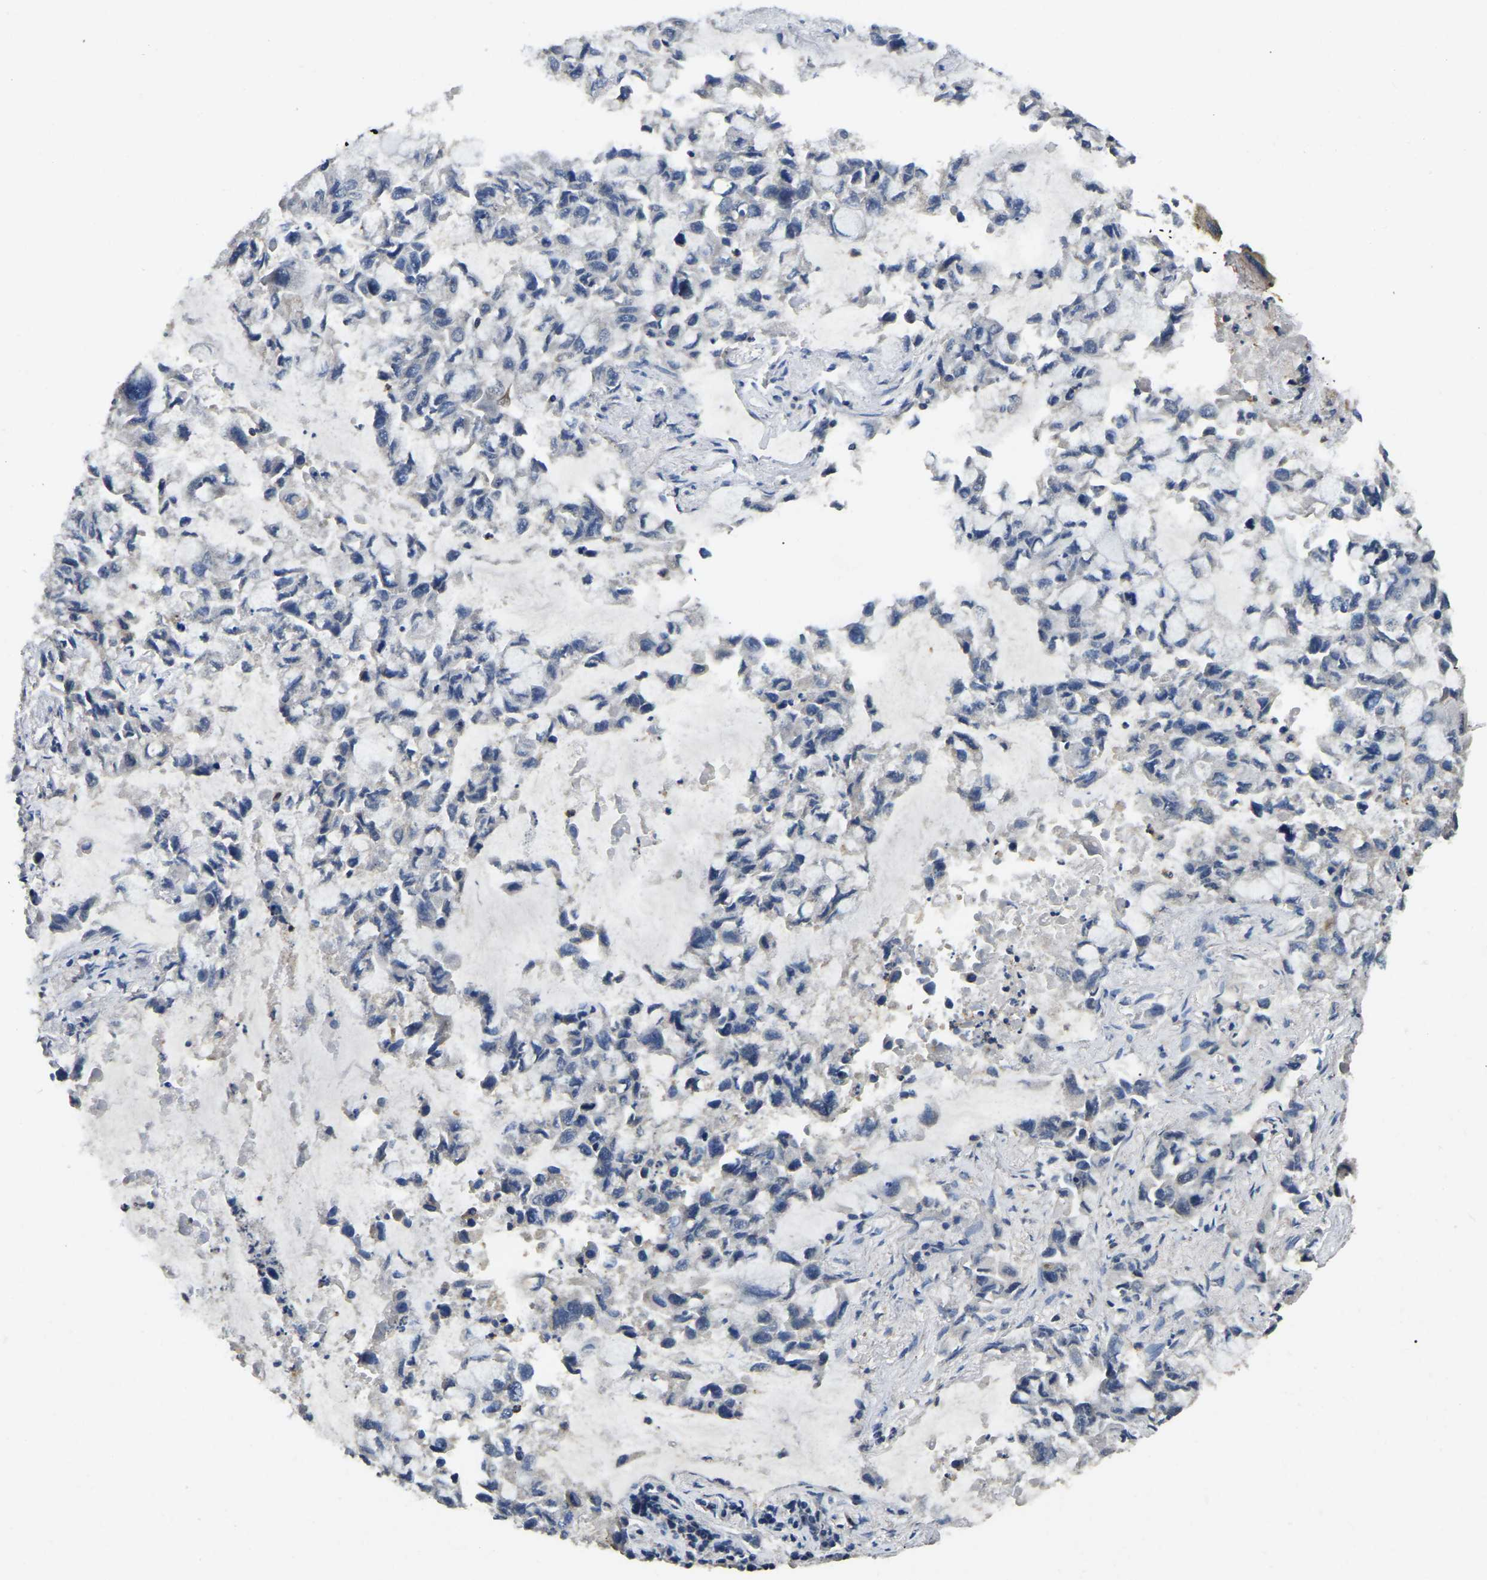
{"staining": {"intensity": "negative", "quantity": "none", "location": "none"}, "tissue": "lung cancer", "cell_type": "Tumor cells", "image_type": "cancer", "snomed": [{"axis": "morphology", "description": "Adenocarcinoma, NOS"}, {"axis": "topography", "description": "Lung"}], "caption": "Immunohistochemistry histopathology image of lung adenocarcinoma stained for a protein (brown), which displays no positivity in tumor cells.", "gene": "SMPD2", "patient": {"sex": "male", "age": 64}}